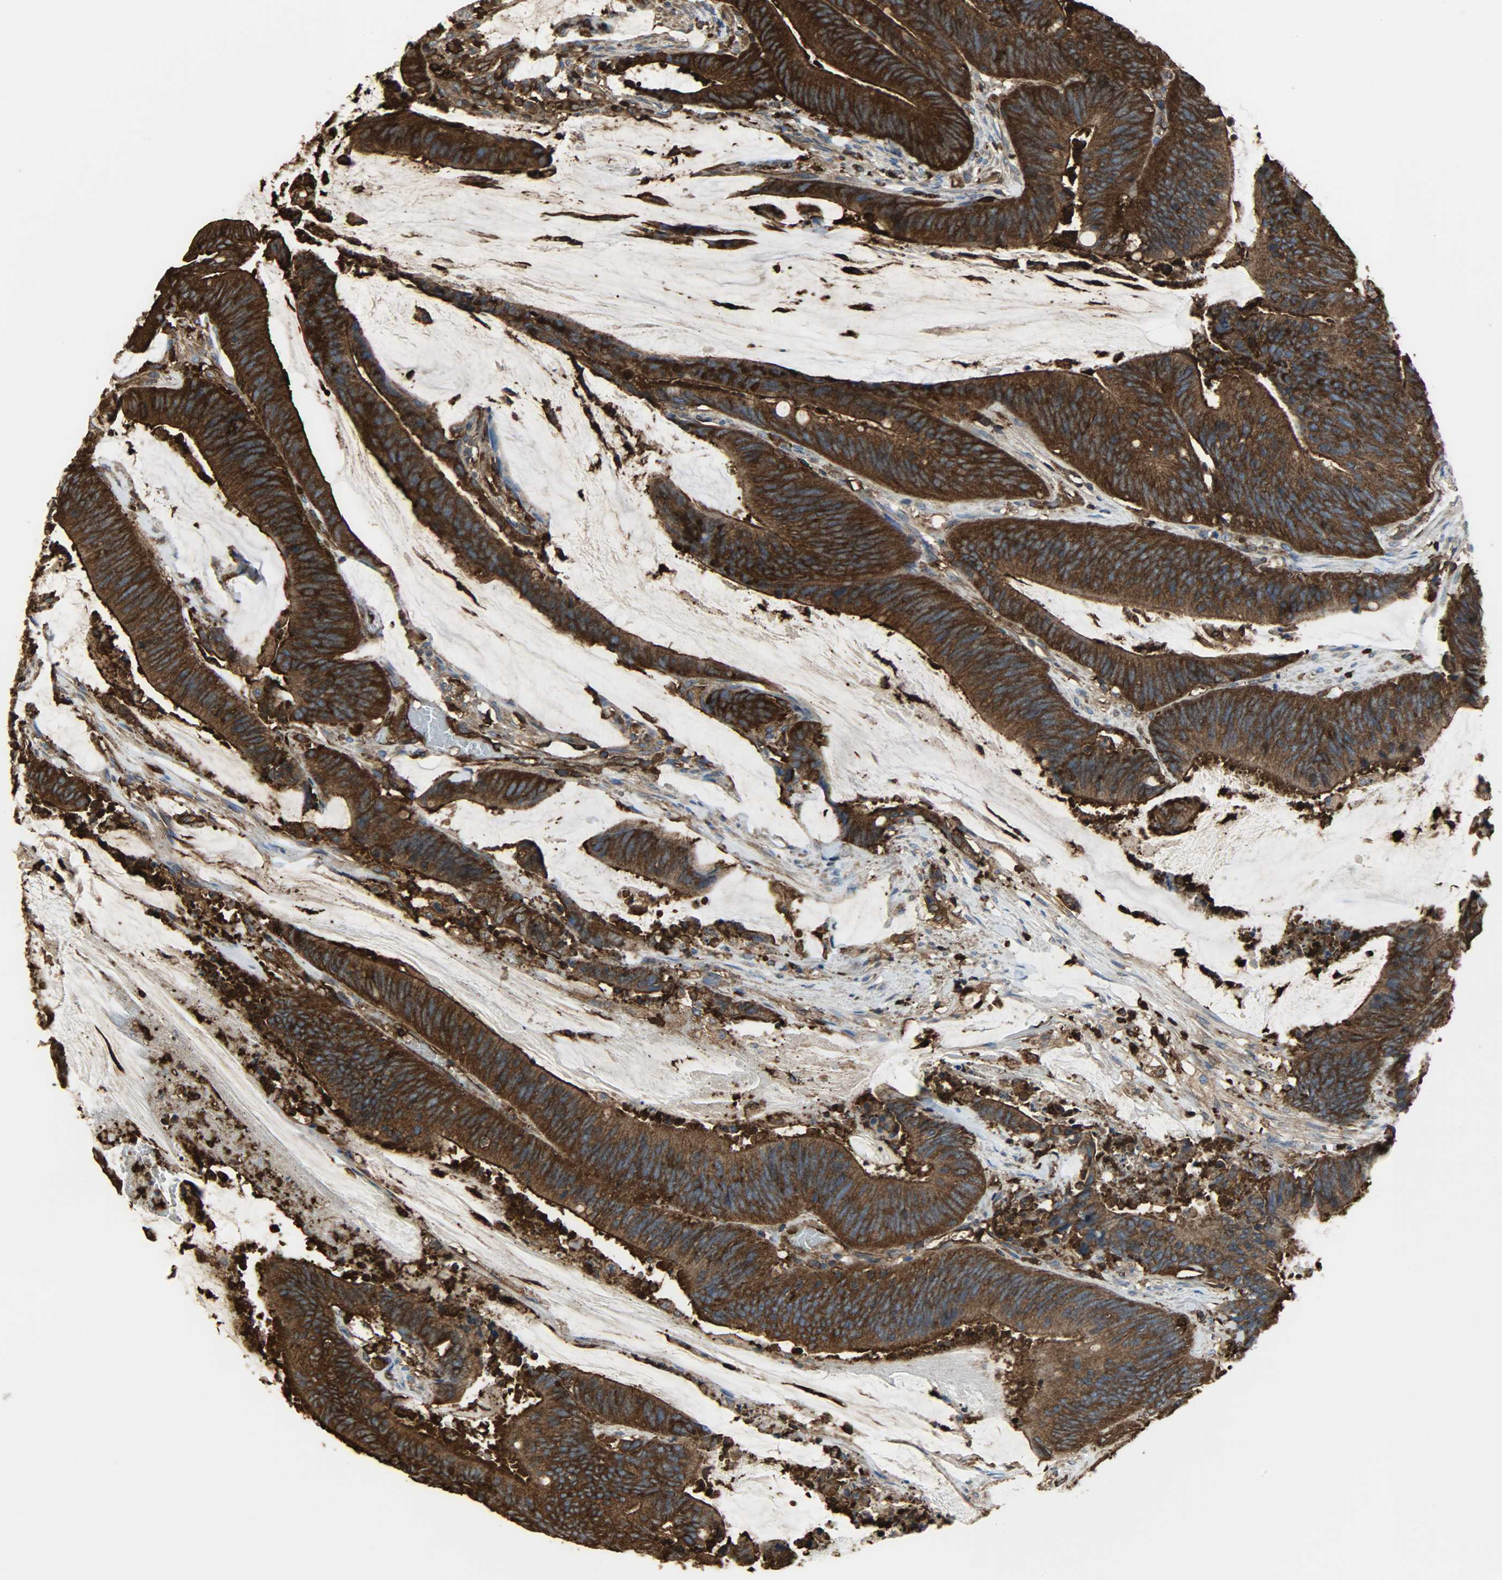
{"staining": {"intensity": "strong", "quantity": ">75%", "location": "cytoplasmic/membranous"}, "tissue": "colorectal cancer", "cell_type": "Tumor cells", "image_type": "cancer", "snomed": [{"axis": "morphology", "description": "Adenocarcinoma, NOS"}, {"axis": "topography", "description": "Rectum"}], "caption": "Colorectal cancer (adenocarcinoma) stained with a protein marker exhibits strong staining in tumor cells.", "gene": "VASP", "patient": {"sex": "female", "age": 66}}